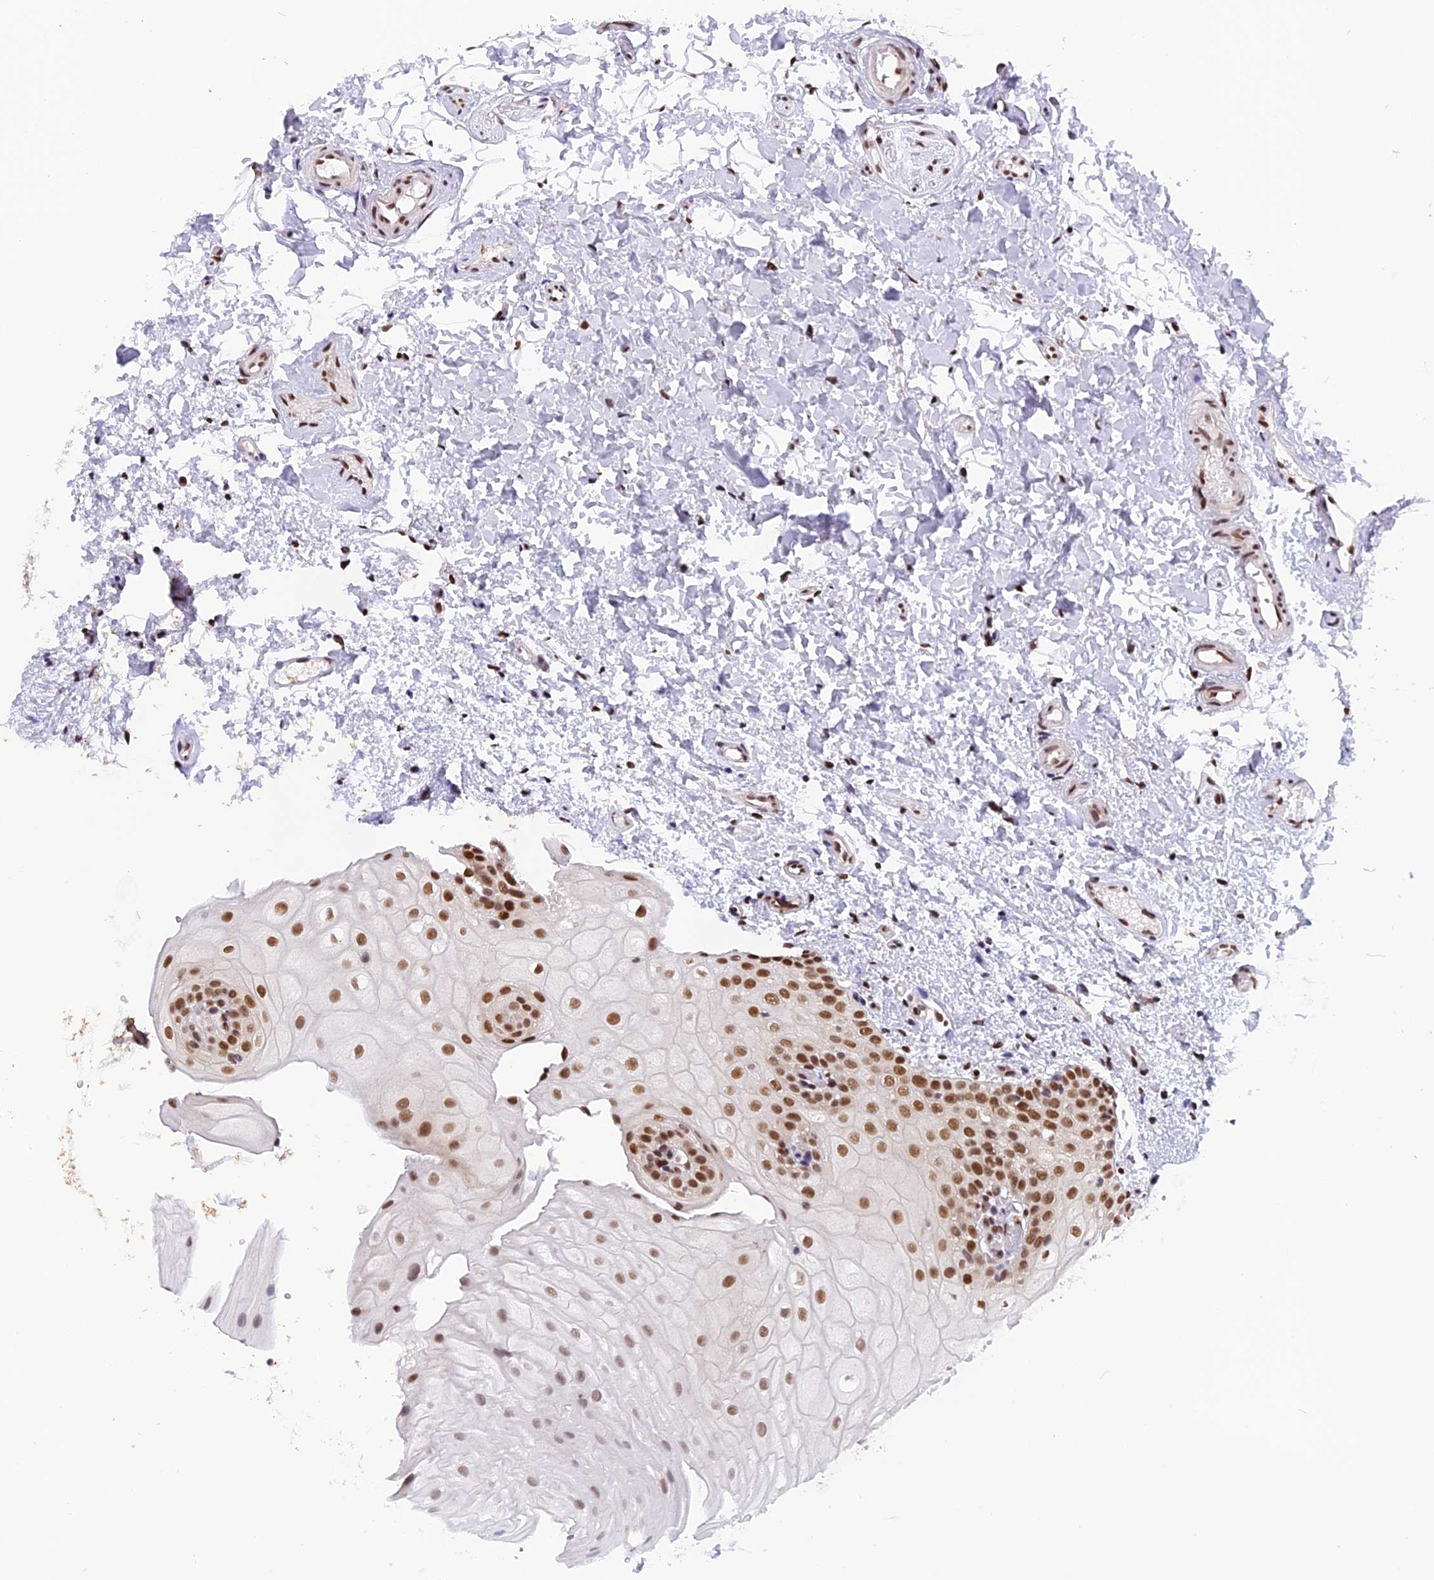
{"staining": {"intensity": "moderate", "quantity": "25%-75%", "location": "nuclear"}, "tissue": "oral mucosa", "cell_type": "Squamous epithelial cells", "image_type": "normal", "snomed": [{"axis": "morphology", "description": "Normal tissue, NOS"}, {"axis": "topography", "description": "Oral tissue"}], "caption": "Squamous epithelial cells show moderate nuclear expression in approximately 25%-75% of cells in unremarkable oral mucosa.", "gene": "IRF2BP1", "patient": {"sex": "female", "age": 54}}